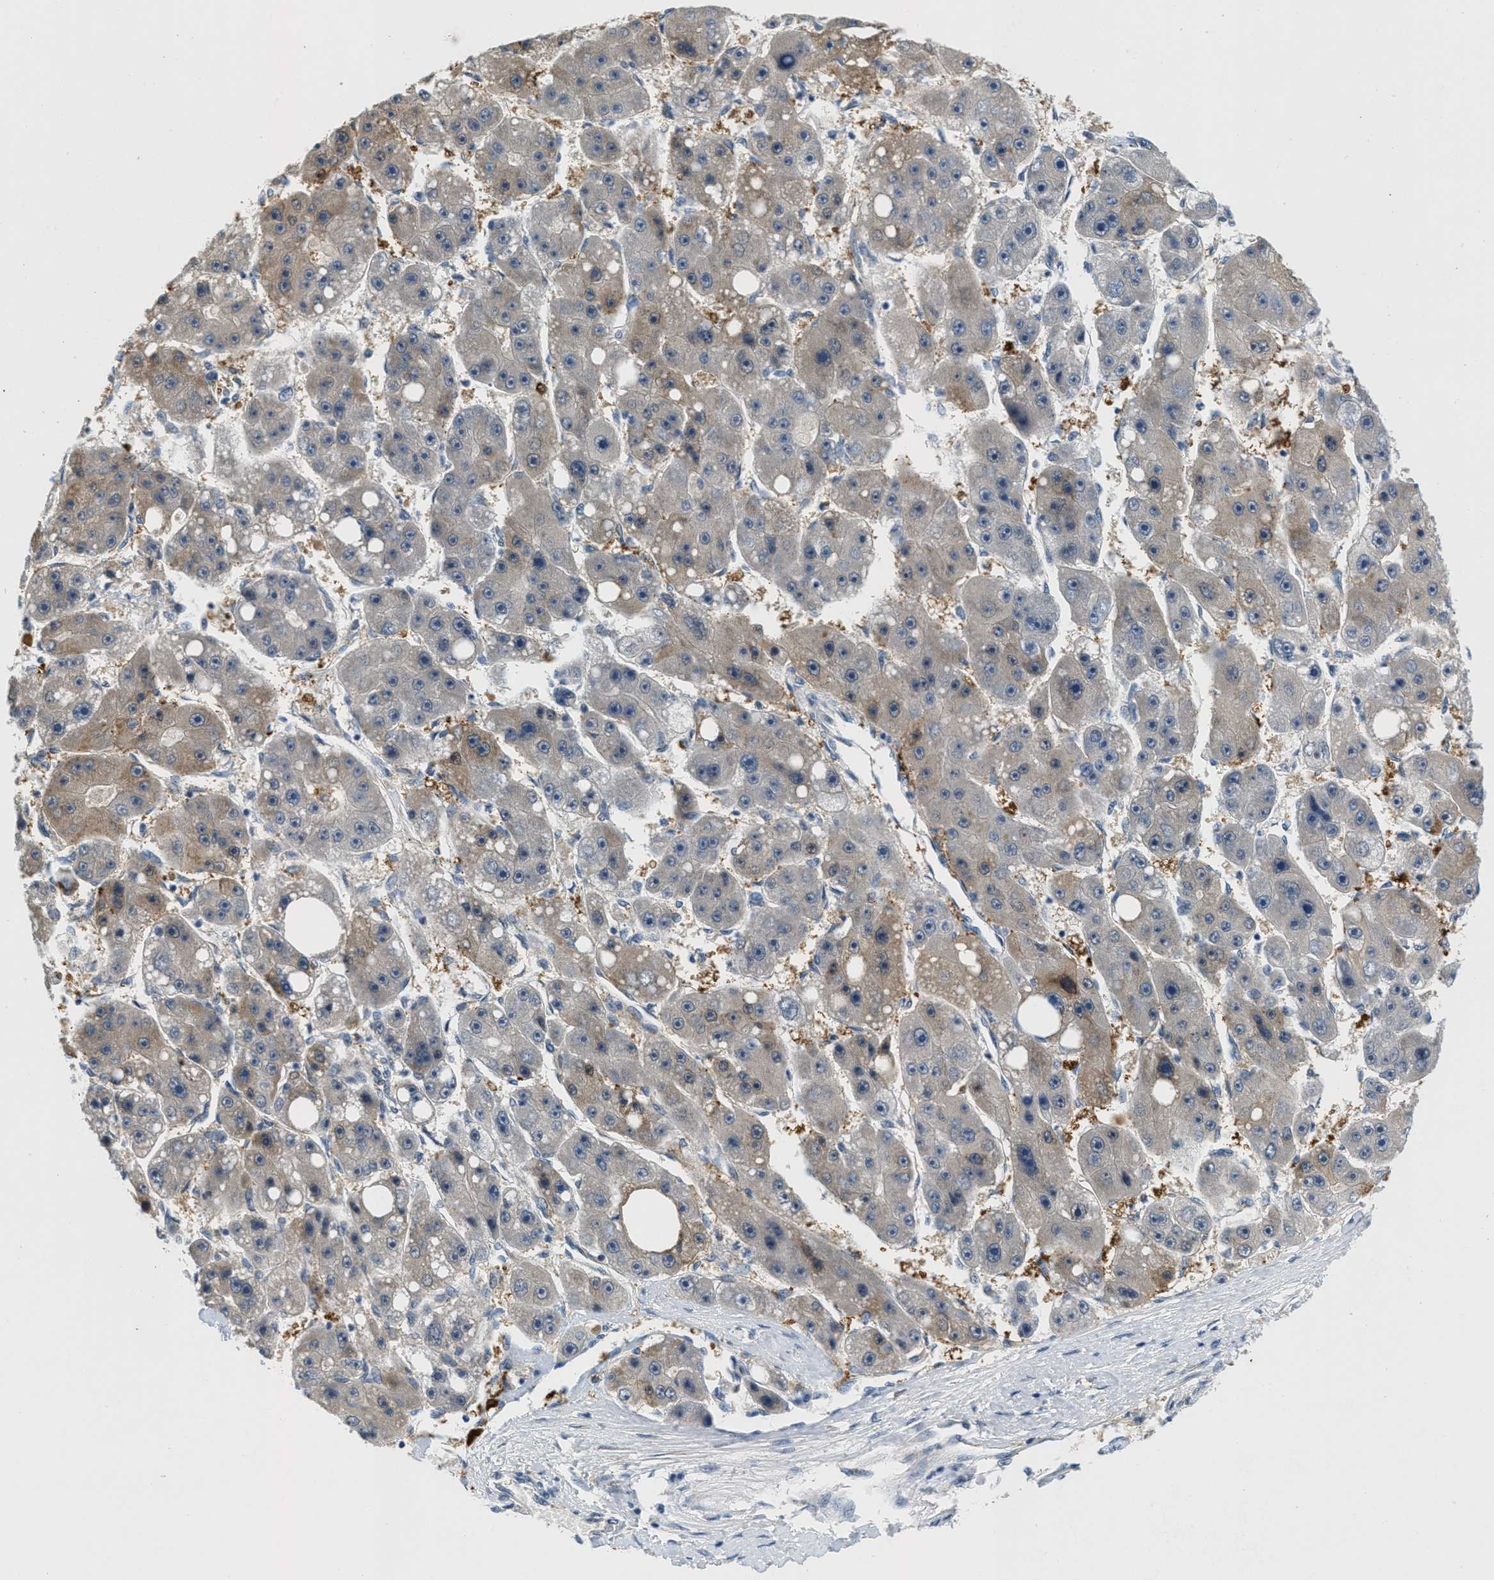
{"staining": {"intensity": "weak", "quantity": "25%-75%", "location": "cytoplasmic/membranous"}, "tissue": "liver cancer", "cell_type": "Tumor cells", "image_type": "cancer", "snomed": [{"axis": "morphology", "description": "Carcinoma, Hepatocellular, NOS"}, {"axis": "topography", "description": "Liver"}], "caption": "Hepatocellular carcinoma (liver) stained for a protein (brown) exhibits weak cytoplasmic/membranous positive expression in about 25%-75% of tumor cells.", "gene": "HS3ST2", "patient": {"sex": "female", "age": 61}}